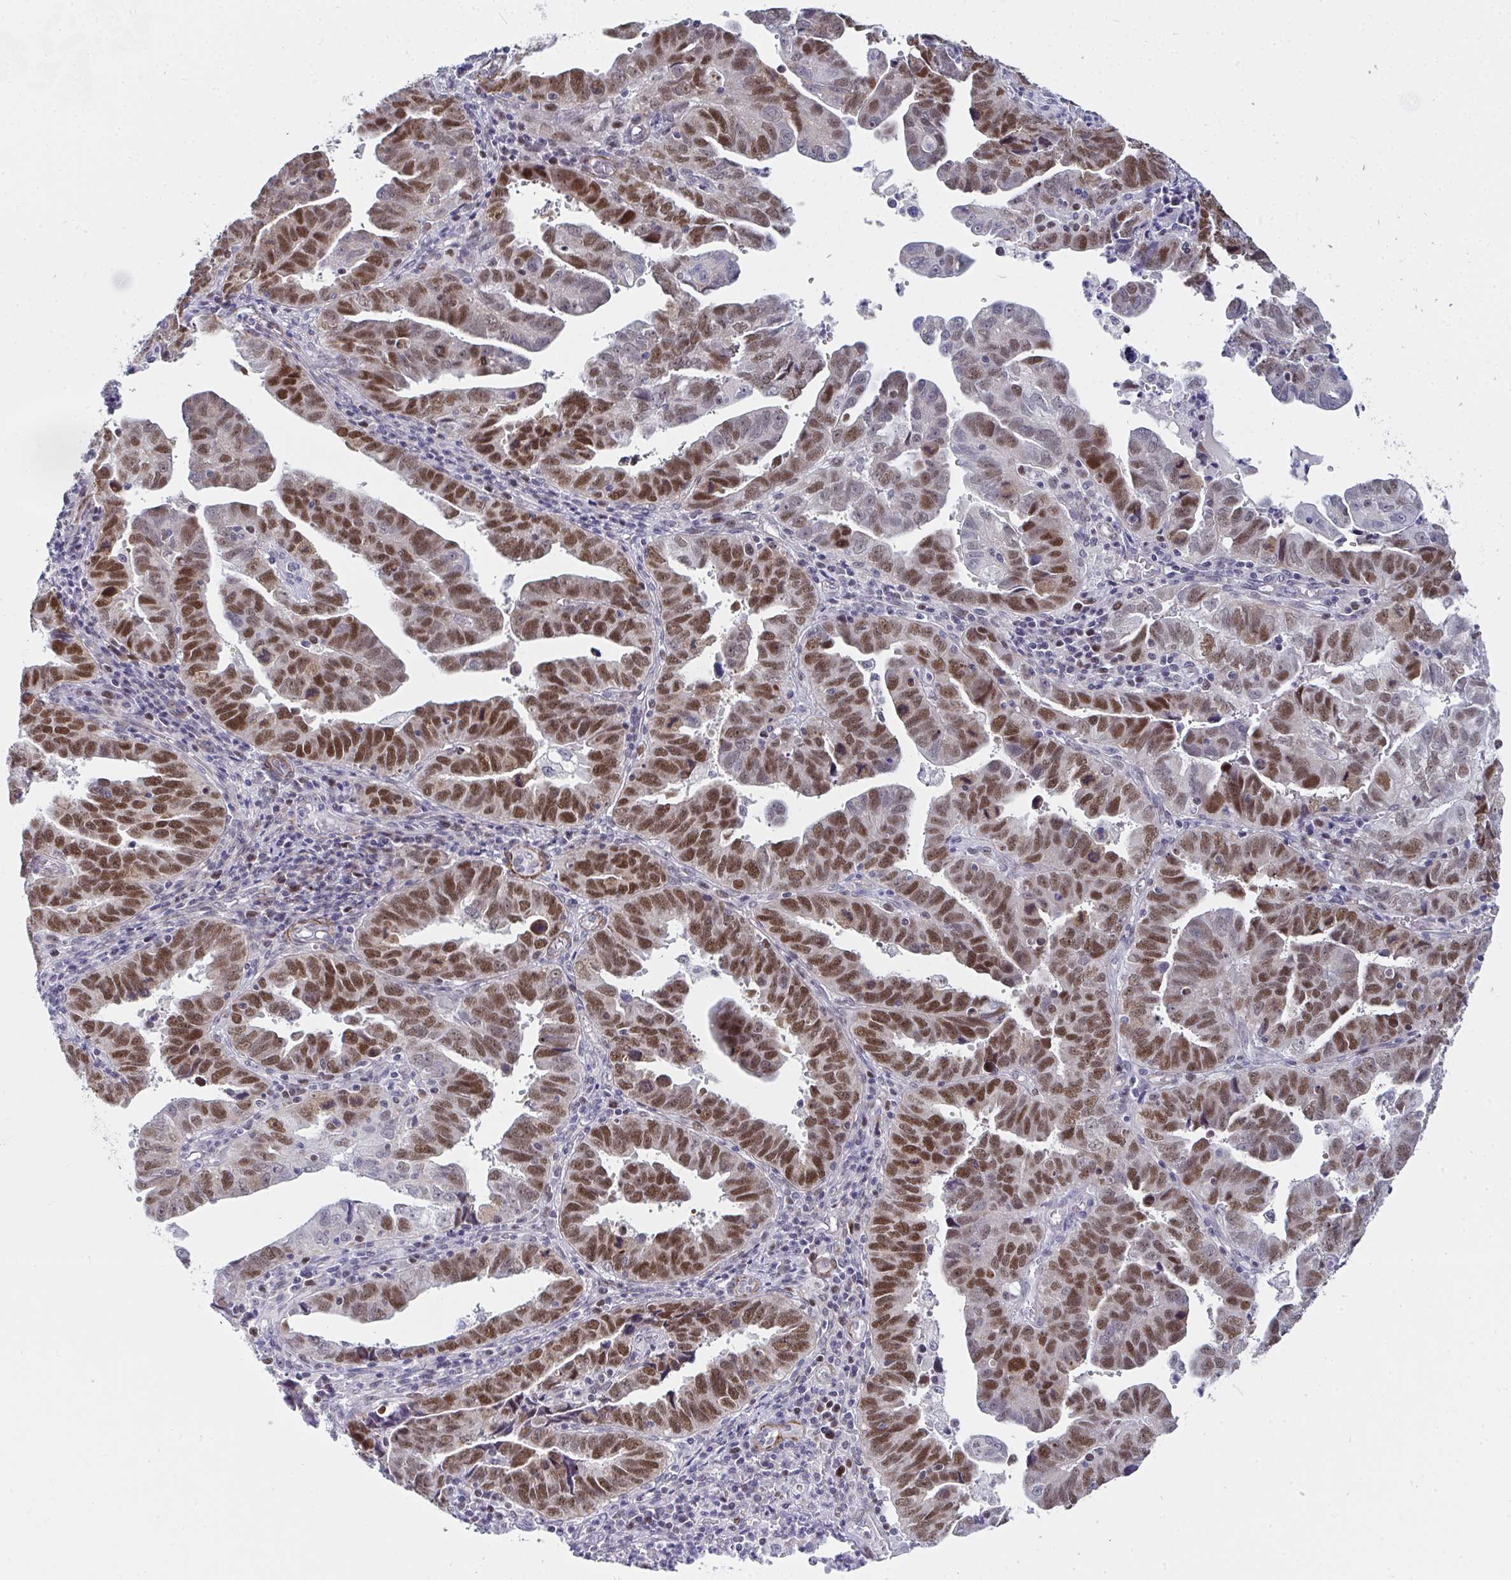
{"staining": {"intensity": "moderate", "quantity": "25%-75%", "location": "nuclear"}, "tissue": "endometrial cancer", "cell_type": "Tumor cells", "image_type": "cancer", "snomed": [{"axis": "morphology", "description": "Adenocarcinoma, NOS"}, {"axis": "topography", "description": "Uterus"}], "caption": "An immunohistochemistry (IHC) image of neoplastic tissue is shown. Protein staining in brown highlights moderate nuclear positivity in adenocarcinoma (endometrial) within tumor cells.", "gene": "GINS2", "patient": {"sex": "female", "age": 62}}